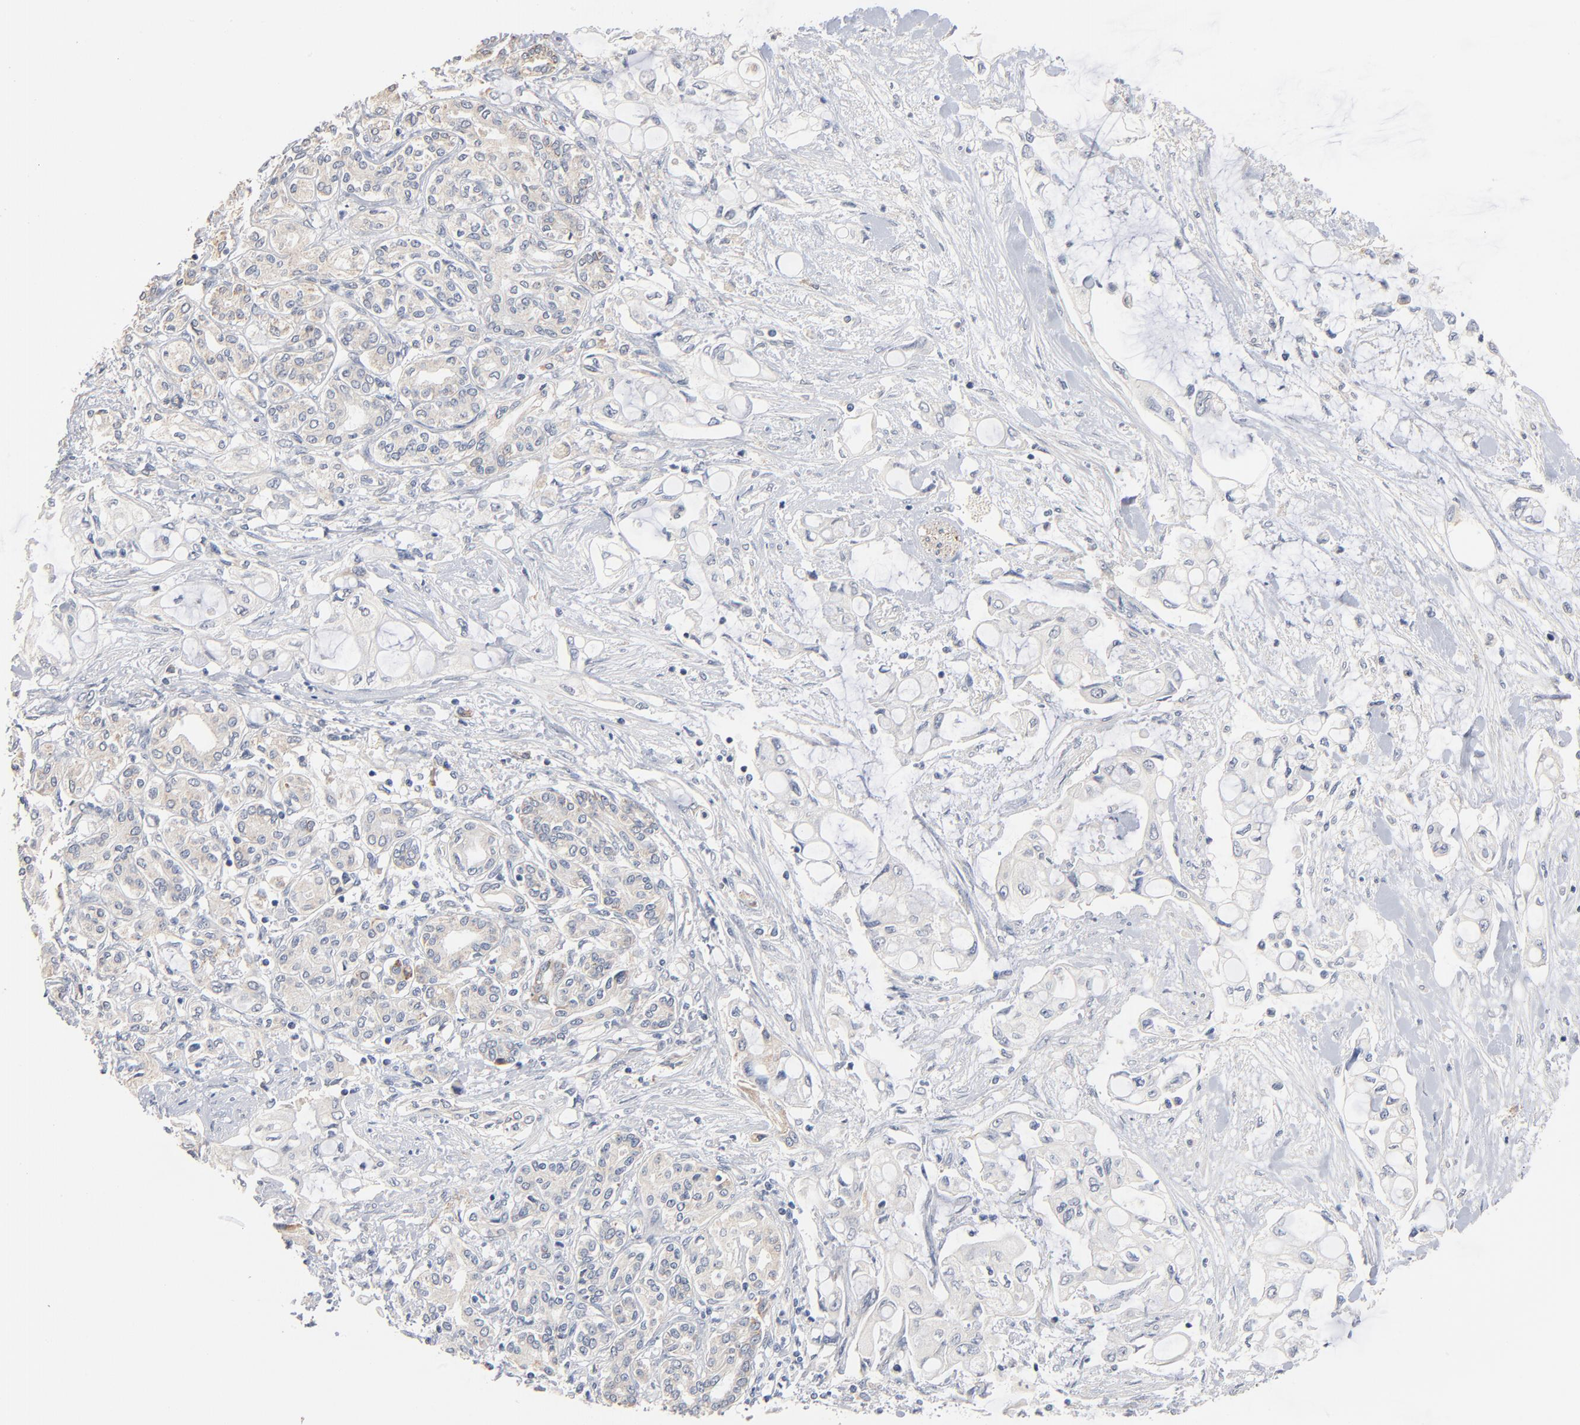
{"staining": {"intensity": "negative", "quantity": "none", "location": "none"}, "tissue": "pancreatic cancer", "cell_type": "Tumor cells", "image_type": "cancer", "snomed": [{"axis": "morphology", "description": "Adenocarcinoma, NOS"}, {"axis": "topography", "description": "Pancreas"}], "caption": "The image displays no significant staining in tumor cells of pancreatic cancer. (DAB immunohistochemistry, high magnification).", "gene": "ZDHHC8", "patient": {"sex": "female", "age": 70}}